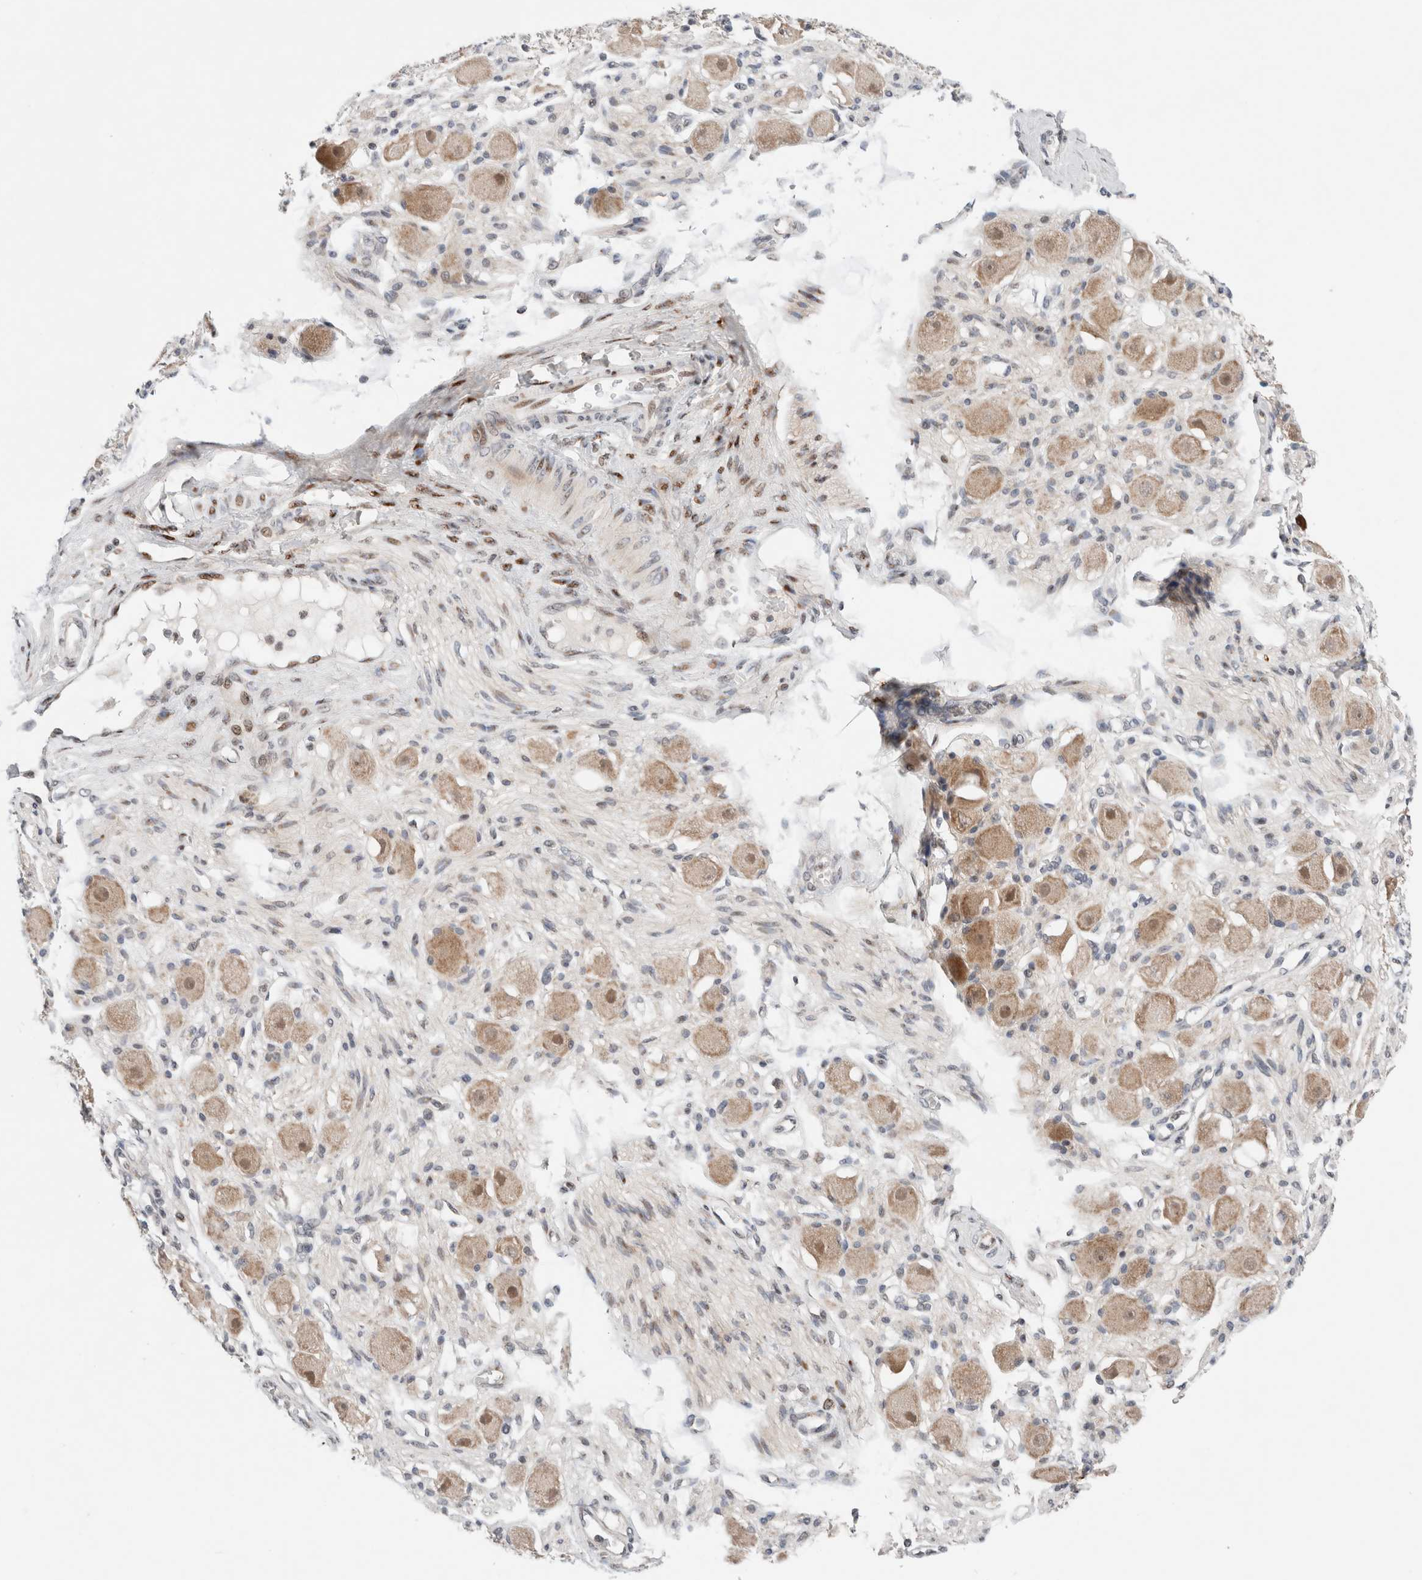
{"staining": {"intensity": "moderate", "quantity": ">75%", "location": "cytoplasmic/membranous"}, "tissue": "adipose tissue", "cell_type": "Adipocytes", "image_type": "normal", "snomed": [{"axis": "morphology", "description": "Normal tissue, NOS"}, {"axis": "topography", "description": "Kidney"}, {"axis": "topography", "description": "Peripheral nerve tissue"}], "caption": "Immunohistochemical staining of normal human adipose tissue shows >75% levels of moderate cytoplasmic/membranous protein staining in about >75% of adipocytes.", "gene": "ERI3", "patient": {"sex": "male", "age": 7}}